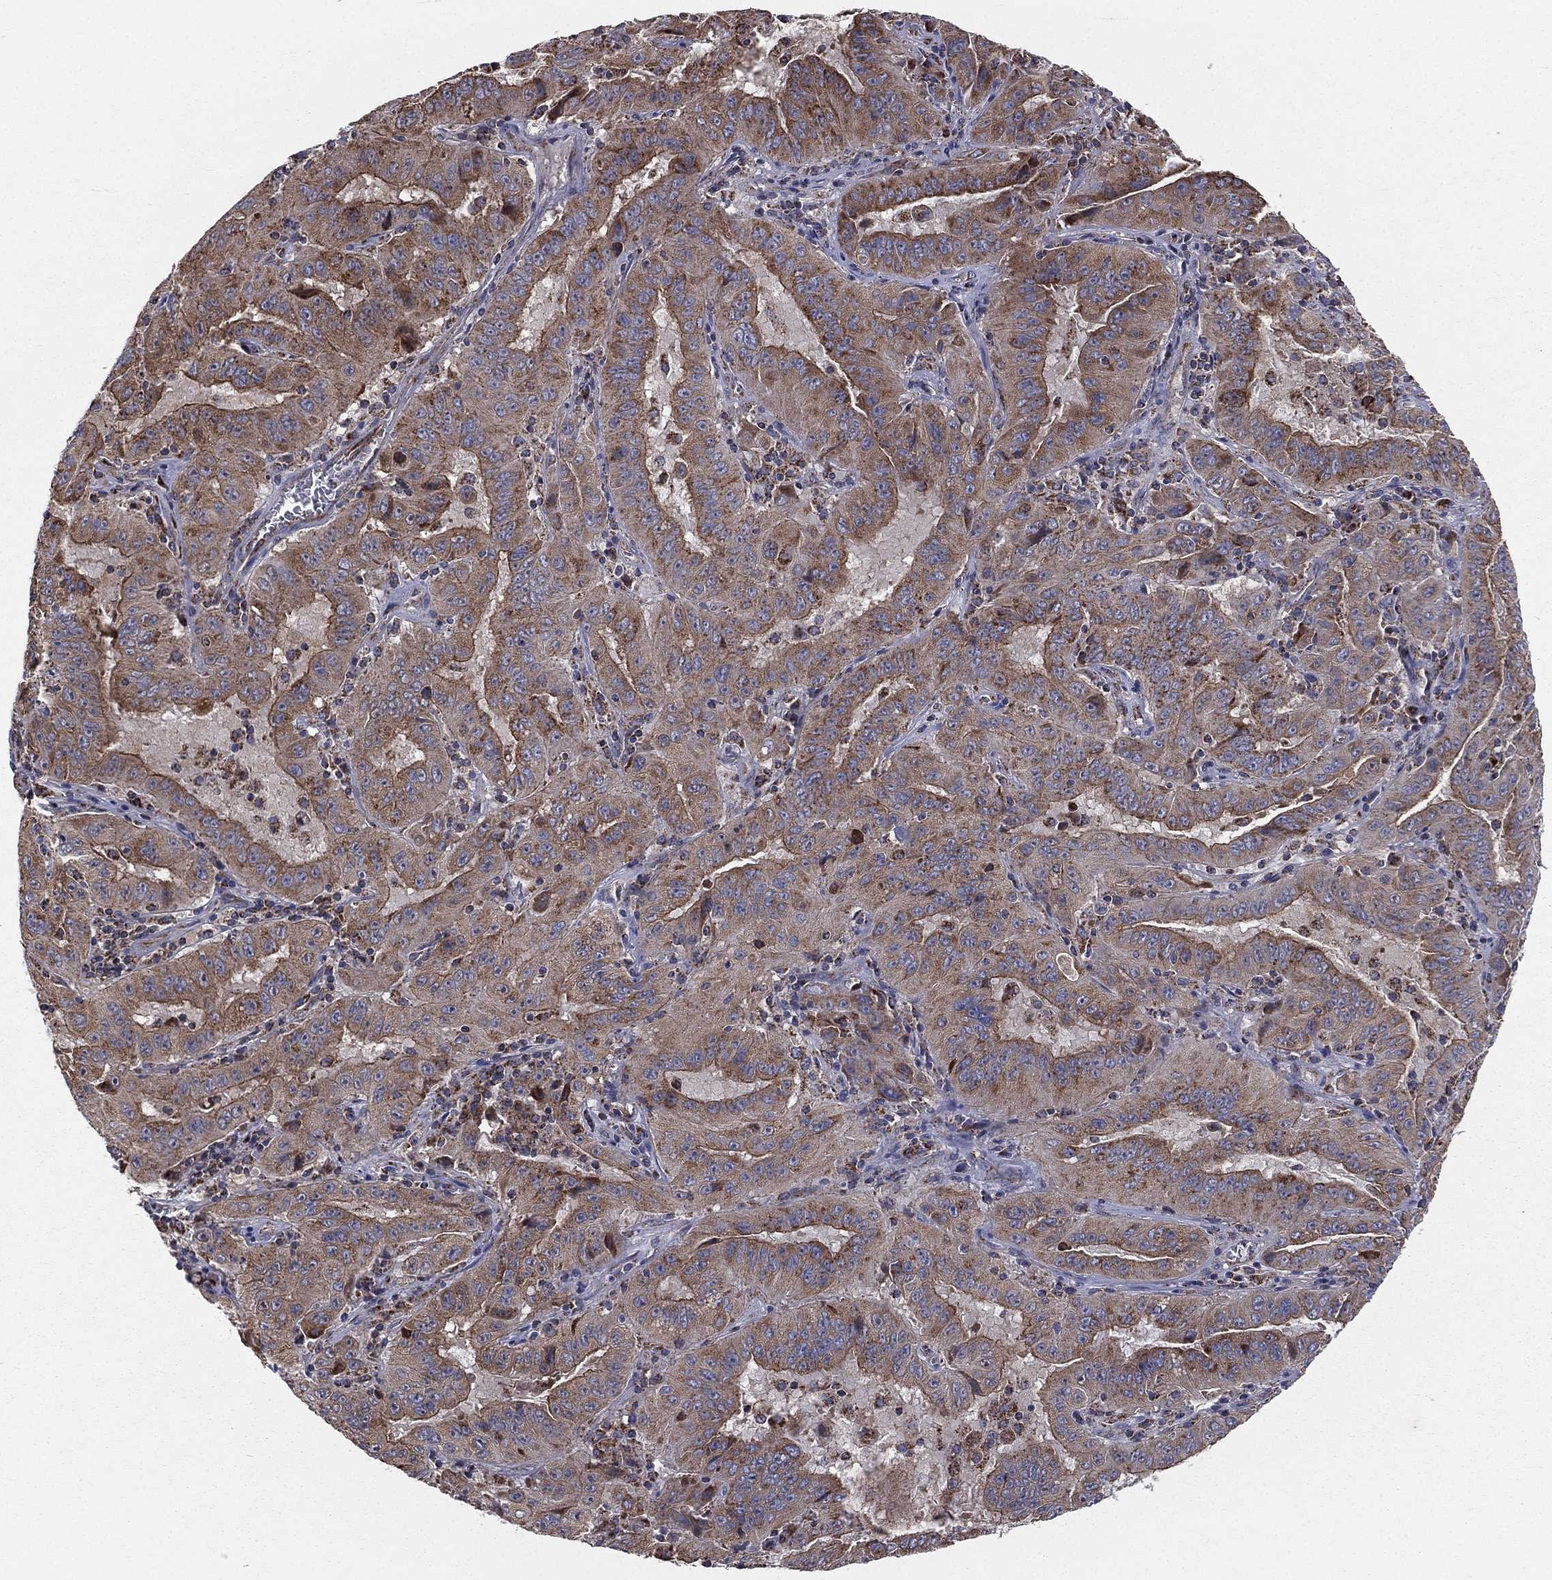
{"staining": {"intensity": "moderate", "quantity": ">75%", "location": "cytoplasmic/membranous"}, "tissue": "pancreatic cancer", "cell_type": "Tumor cells", "image_type": "cancer", "snomed": [{"axis": "morphology", "description": "Adenocarcinoma, NOS"}, {"axis": "topography", "description": "Pancreas"}], "caption": "Immunohistochemical staining of adenocarcinoma (pancreatic) shows medium levels of moderate cytoplasmic/membranous protein positivity in approximately >75% of tumor cells.", "gene": "GPD1", "patient": {"sex": "male", "age": 63}}